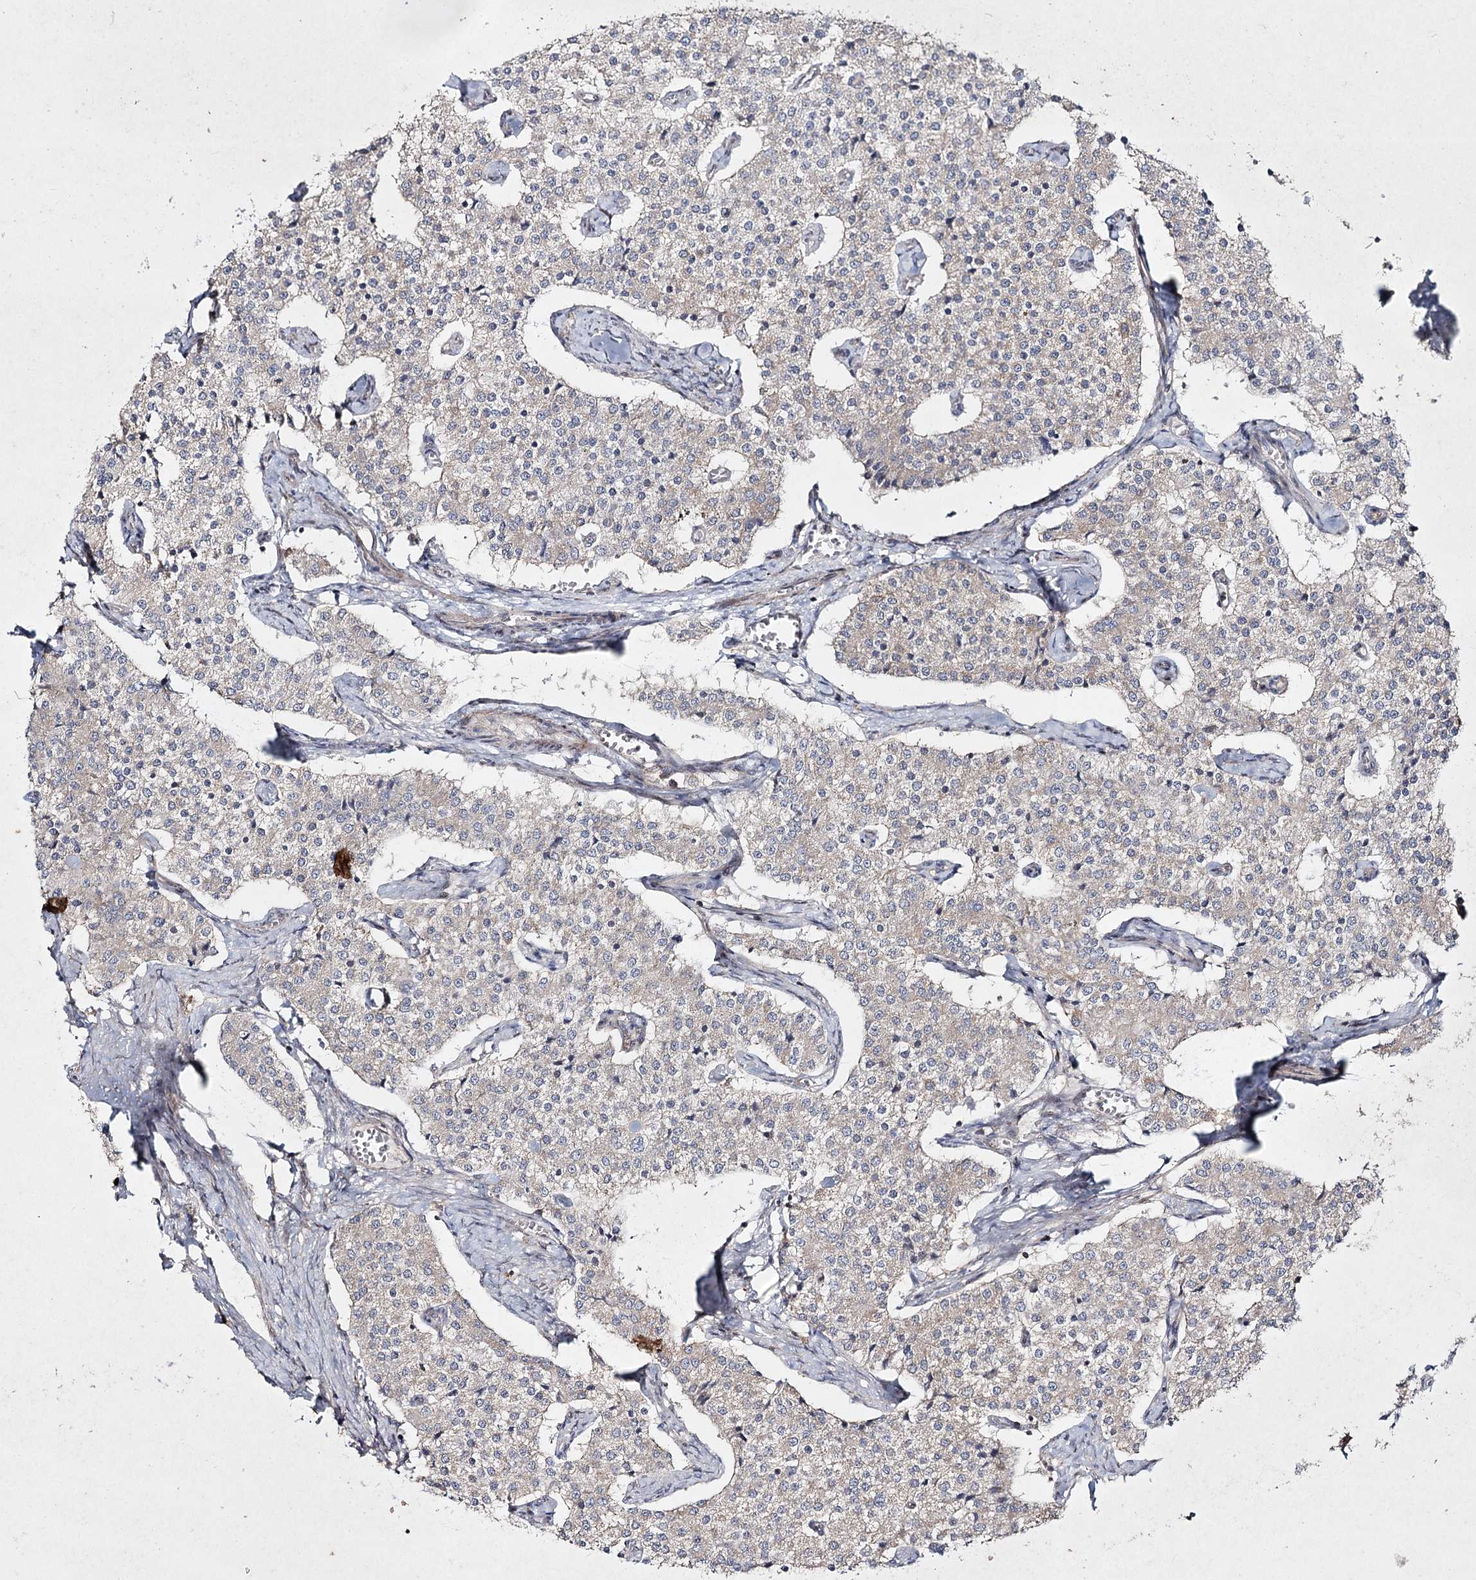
{"staining": {"intensity": "negative", "quantity": "none", "location": "none"}, "tissue": "carcinoid", "cell_type": "Tumor cells", "image_type": "cancer", "snomed": [{"axis": "morphology", "description": "Carcinoid, malignant, NOS"}, {"axis": "topography", "description": "Colon"}], "caption": "Tumor cells show no significant protein expression in carcinoid.", "gene": "SH3TC1", "patient": {"sex": "female", "age": 52}}